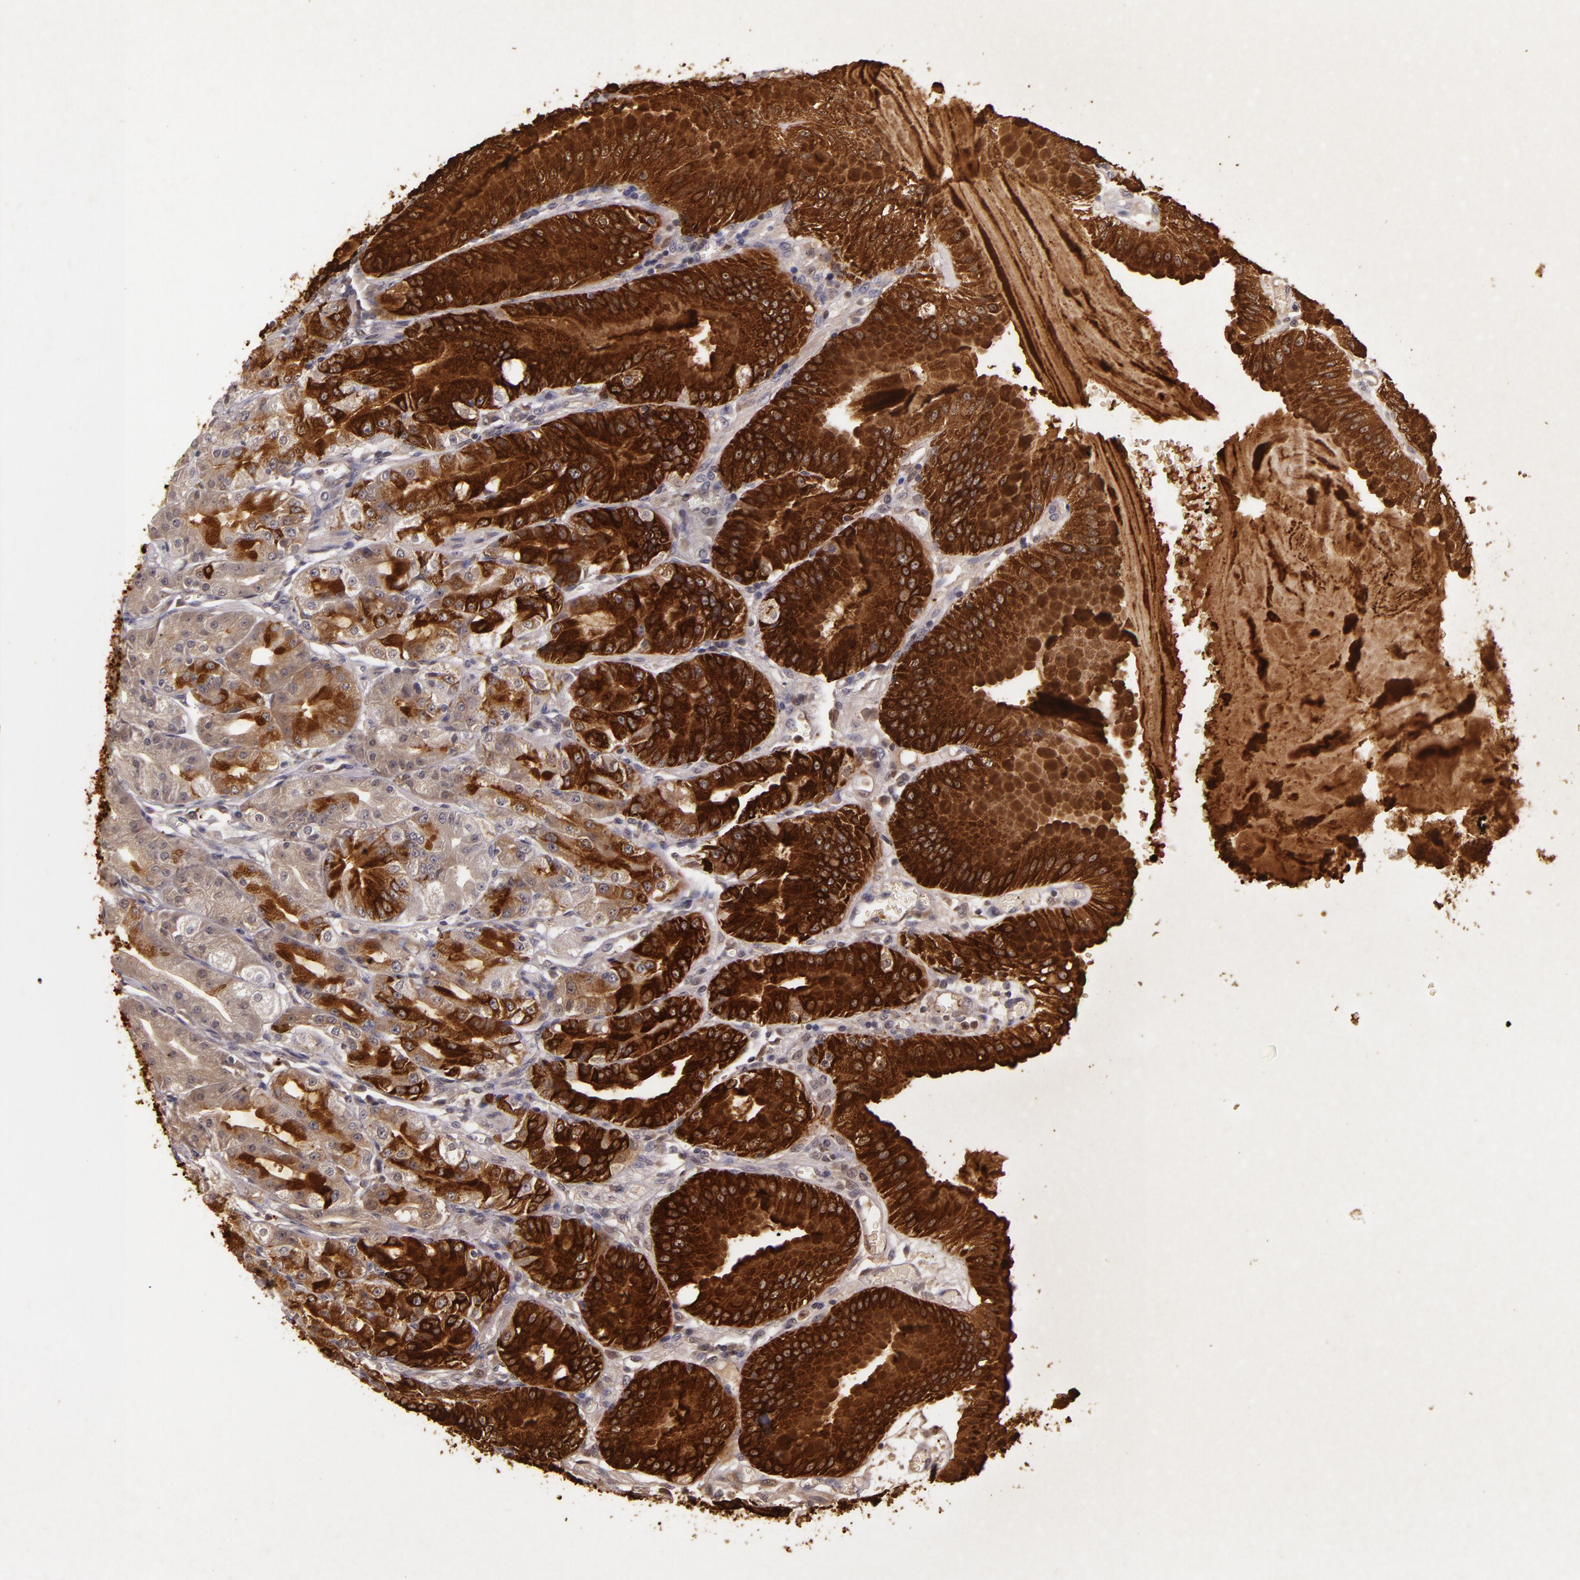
{"staining": {"intensity": "strong", "quantity": "25%-75%", "location": "cytoplasmic/membranous"}, "tissue": "stomach", "cell_type": "Glandular cells", "image_type": "normal", "snomed": [{"axis": "morphology", "description": "Normal tissue, NOS"}, {"axis": "topography", "description": "Stomach, lower"}], "caption": "Protein staining reveals strong cytoplasmic/membranous positivity in approximately 25%-75% of glandular cells in unremarkable stomach.", "gene": "TFF1", "patient": {"sex": "male", "age": 71}}